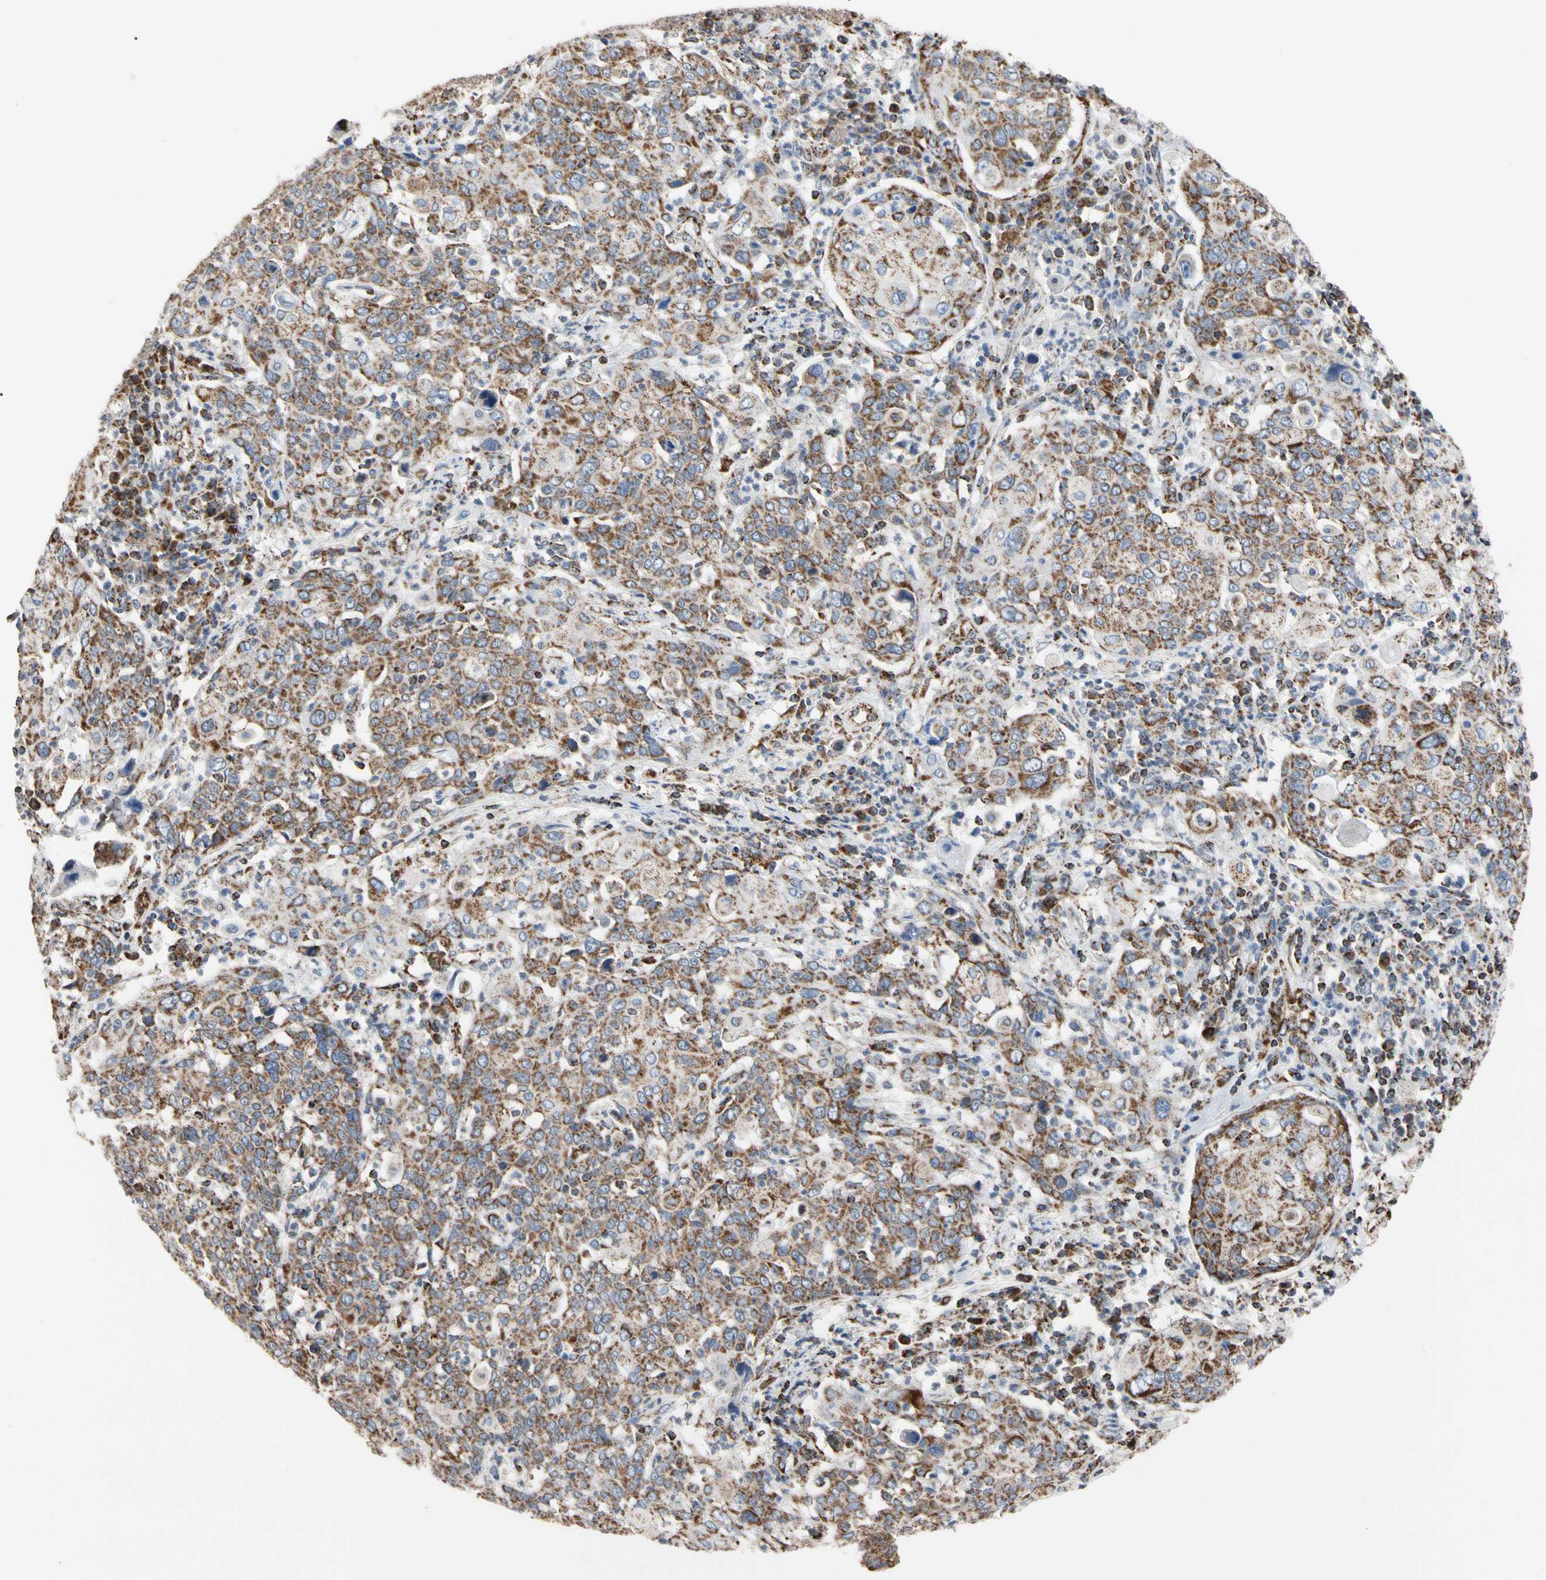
{"staining": {"intensity": "moderate", "quantity": ">75%", "location": "cytoplasmic/membranous"}, "tissue": "cervical cancer", "cell_type": "Tumor cells", "image_type": "cancer", "snomed": [{"axis": "morphology", "description": "Squamous cell carcinoma, NOS"}, {"axis": "topography", "description": "Cervix"}], "caption": "Squamous cell carcinoma (cervical) tissue demonstrates moderate cytoplasmic/membranous positivity in about >75% of tumor cells, visualized by immunohistochemistry.", "gene": "FAM110B", "patient": {"sex": "female", "age": 40}}